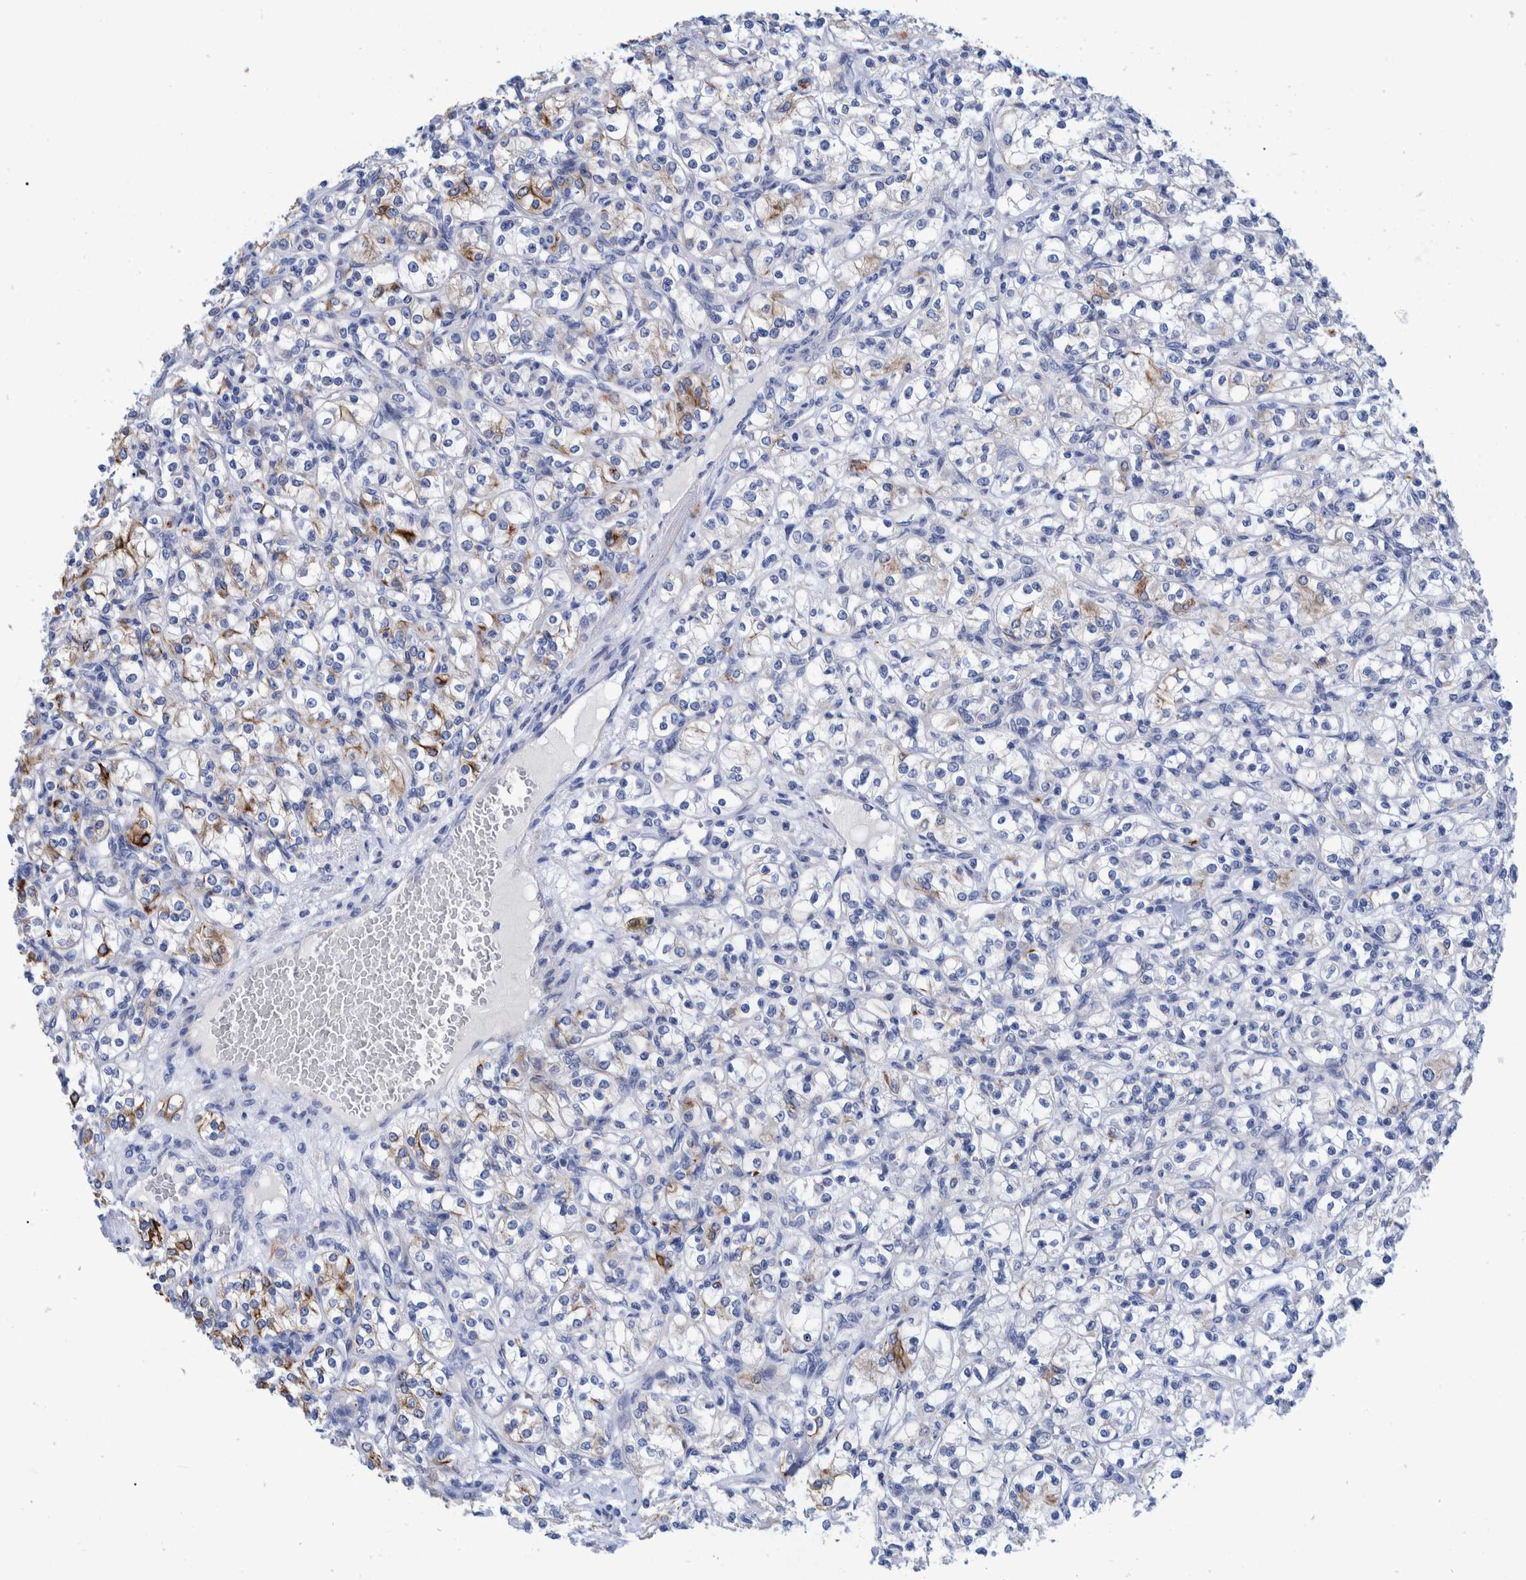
{"staining": {"intensity": "moderate", "quantity": "<25%", "location": "cytoplasmic/membranous"}, "tissue": "renal cancer", "cell_type": "Tumor cells", "image_type": "cancer", "snomed": [{"axis": "morphology", "description": "Adenocarcinoma, NOS"}, {"axis": "topography", "description": "Kidney"}], "caption": "Protein staining of adenocarcinoma (renal) tissue displays moderate cytoplasmic/membranous expression in approximately <25% of tumor cells.", "gene": "MKS1", "patient": {"sex": "male", "age": 77}}